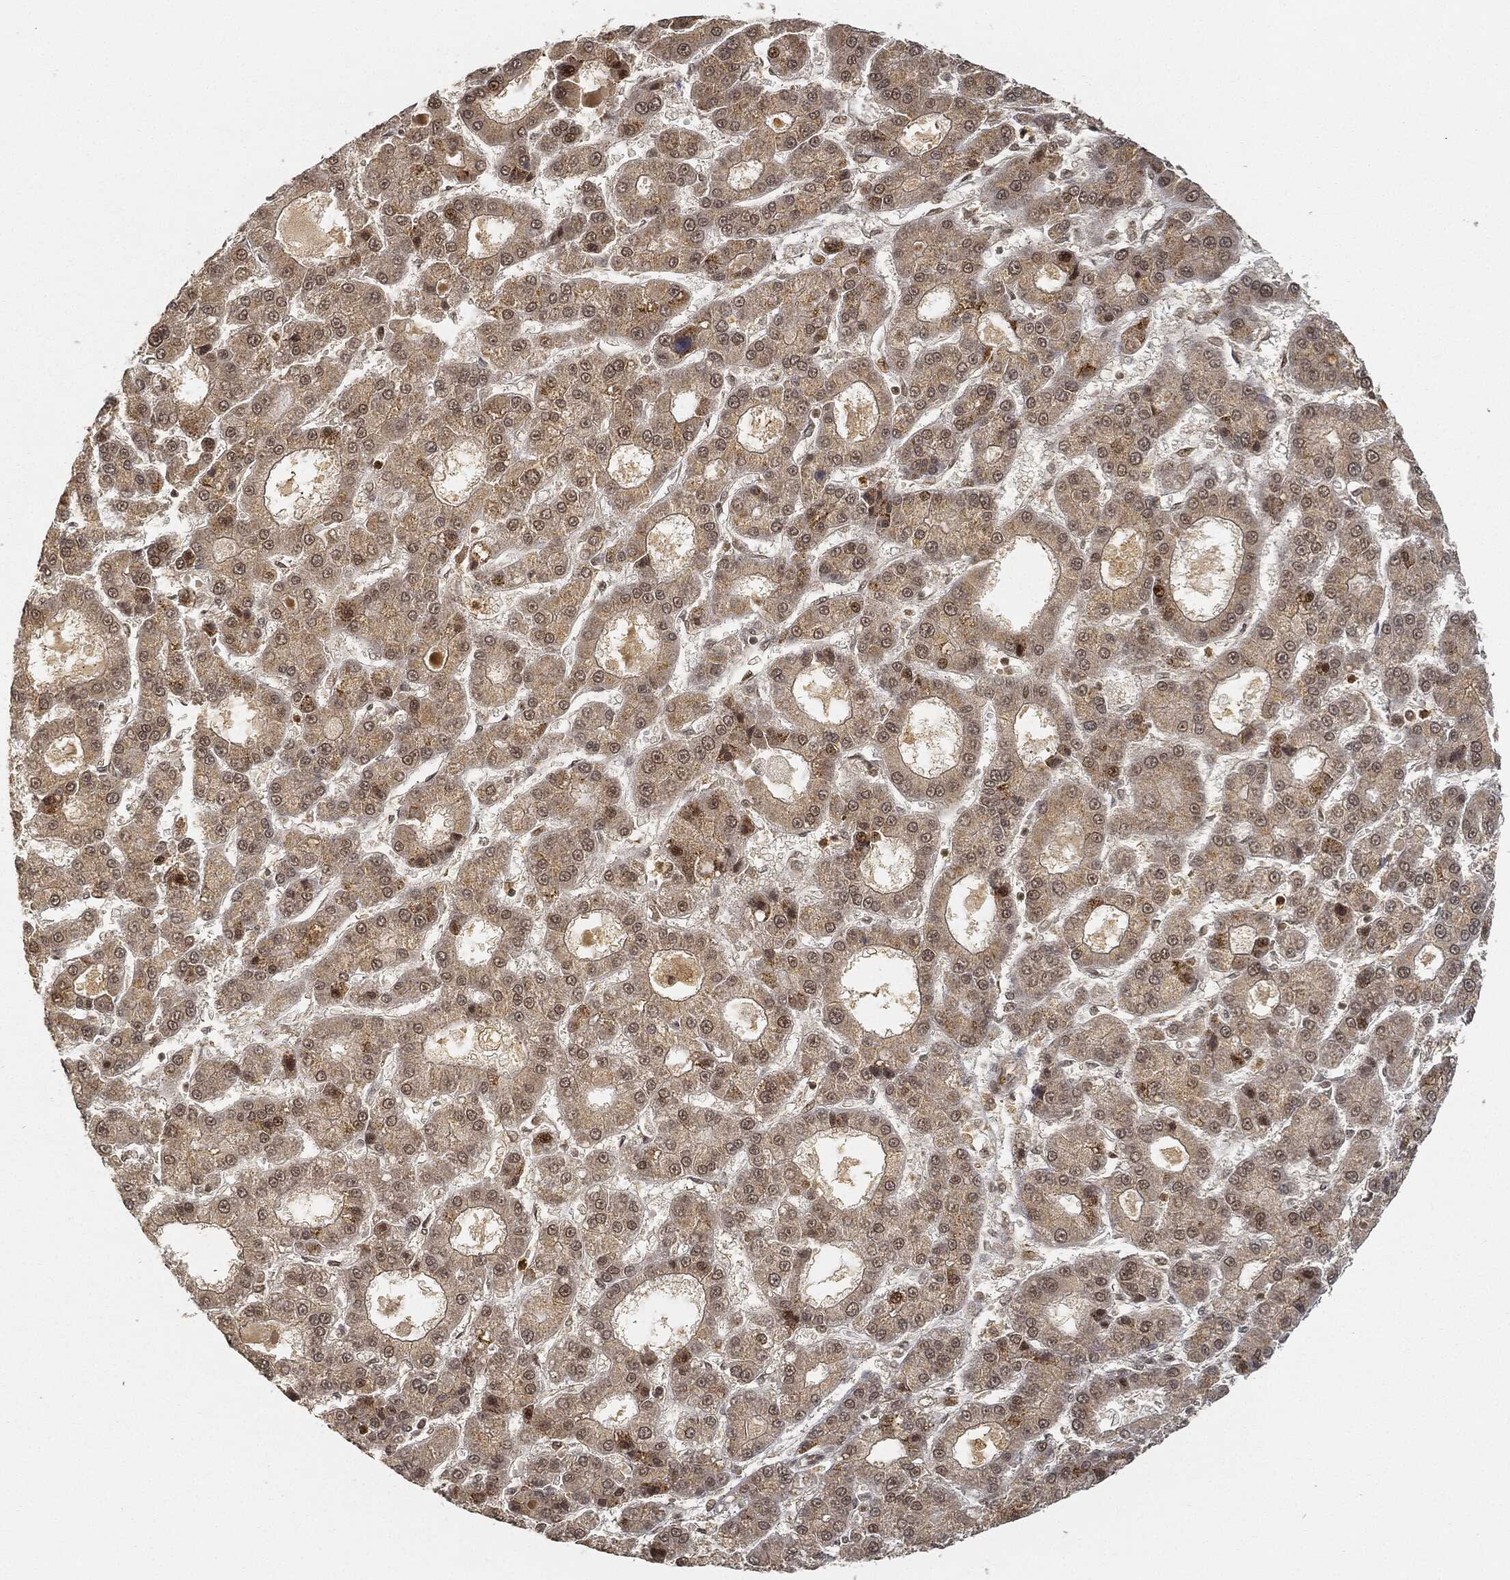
{"staining": {"intensity": "moderate", "quantity": "<25%", "location": "nuclear"}, "tissue": "liver cancer", "cell_type": "Tumor cells", "image_type": "cancer", "snomed": [{"axis": "morphology", "description": "Carcinoma, Hepatocellular, NOS"}, {"axis": "topography", "description": "Liver"}], "caption": "High-power microscopy captured an immunohistochemistry (IHC) image of liver cancer, revealing moderate nuclear positivity in approximately <25% of tumor cells.", "gene": "CIB1", "patient": {"sex": "male", "age": 70}}